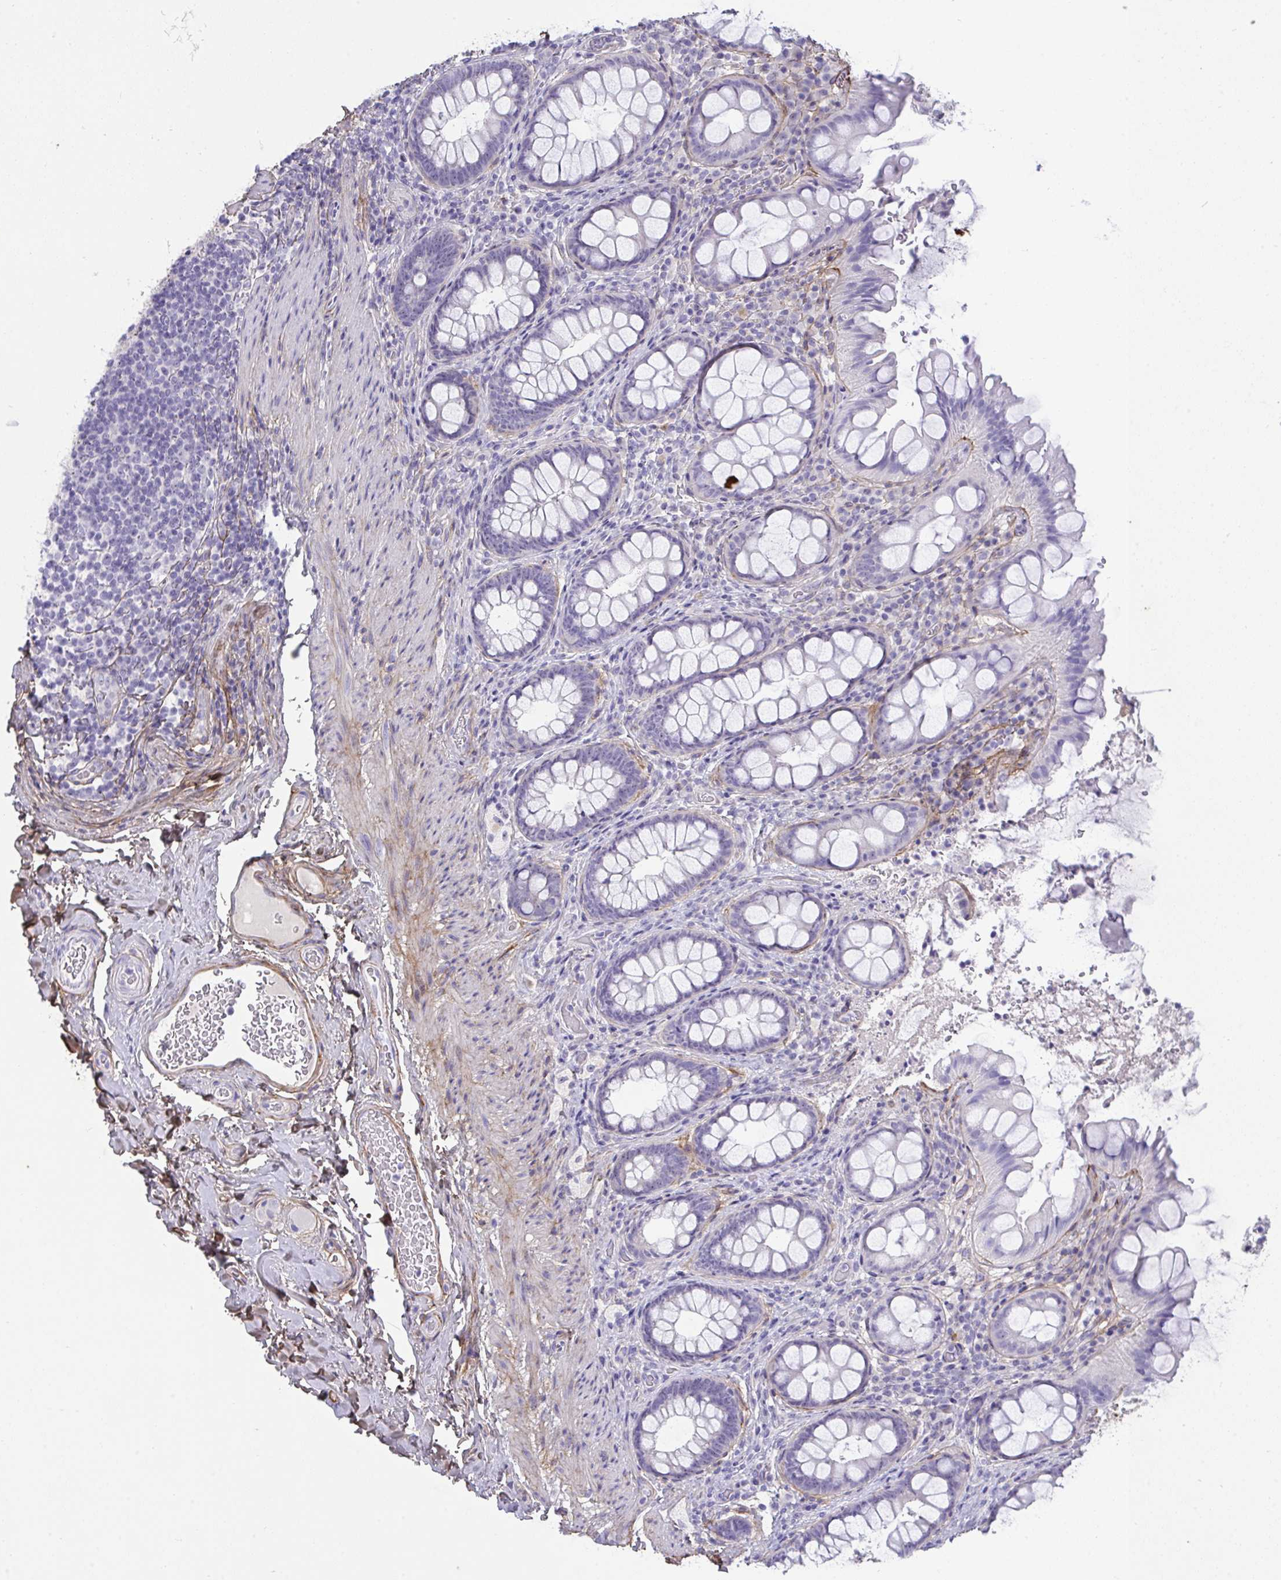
{"staining": {"intensity": "negative", "quantity": "none", "location": "none"}, "tissue": "rectum", "cell_type": "Glandular cells", "image_type": "normal", "snomed": [{"axis": "morphology", "description": "Normal tissue, NOS"}, {"axis": "topography", "description": "Rectum"}, {"axis": "topography", "description": "Peripheral nerve tissue"}], "caption": "Immunohistochemistry (IHC) of benign rectum reveals no positivity in glandular cells. (Immunohistochemistry (IHC), brightfield microscopy, high magnification).", "gene": "LHFPL6", "patient": {"sex": "female", "age": 69}}